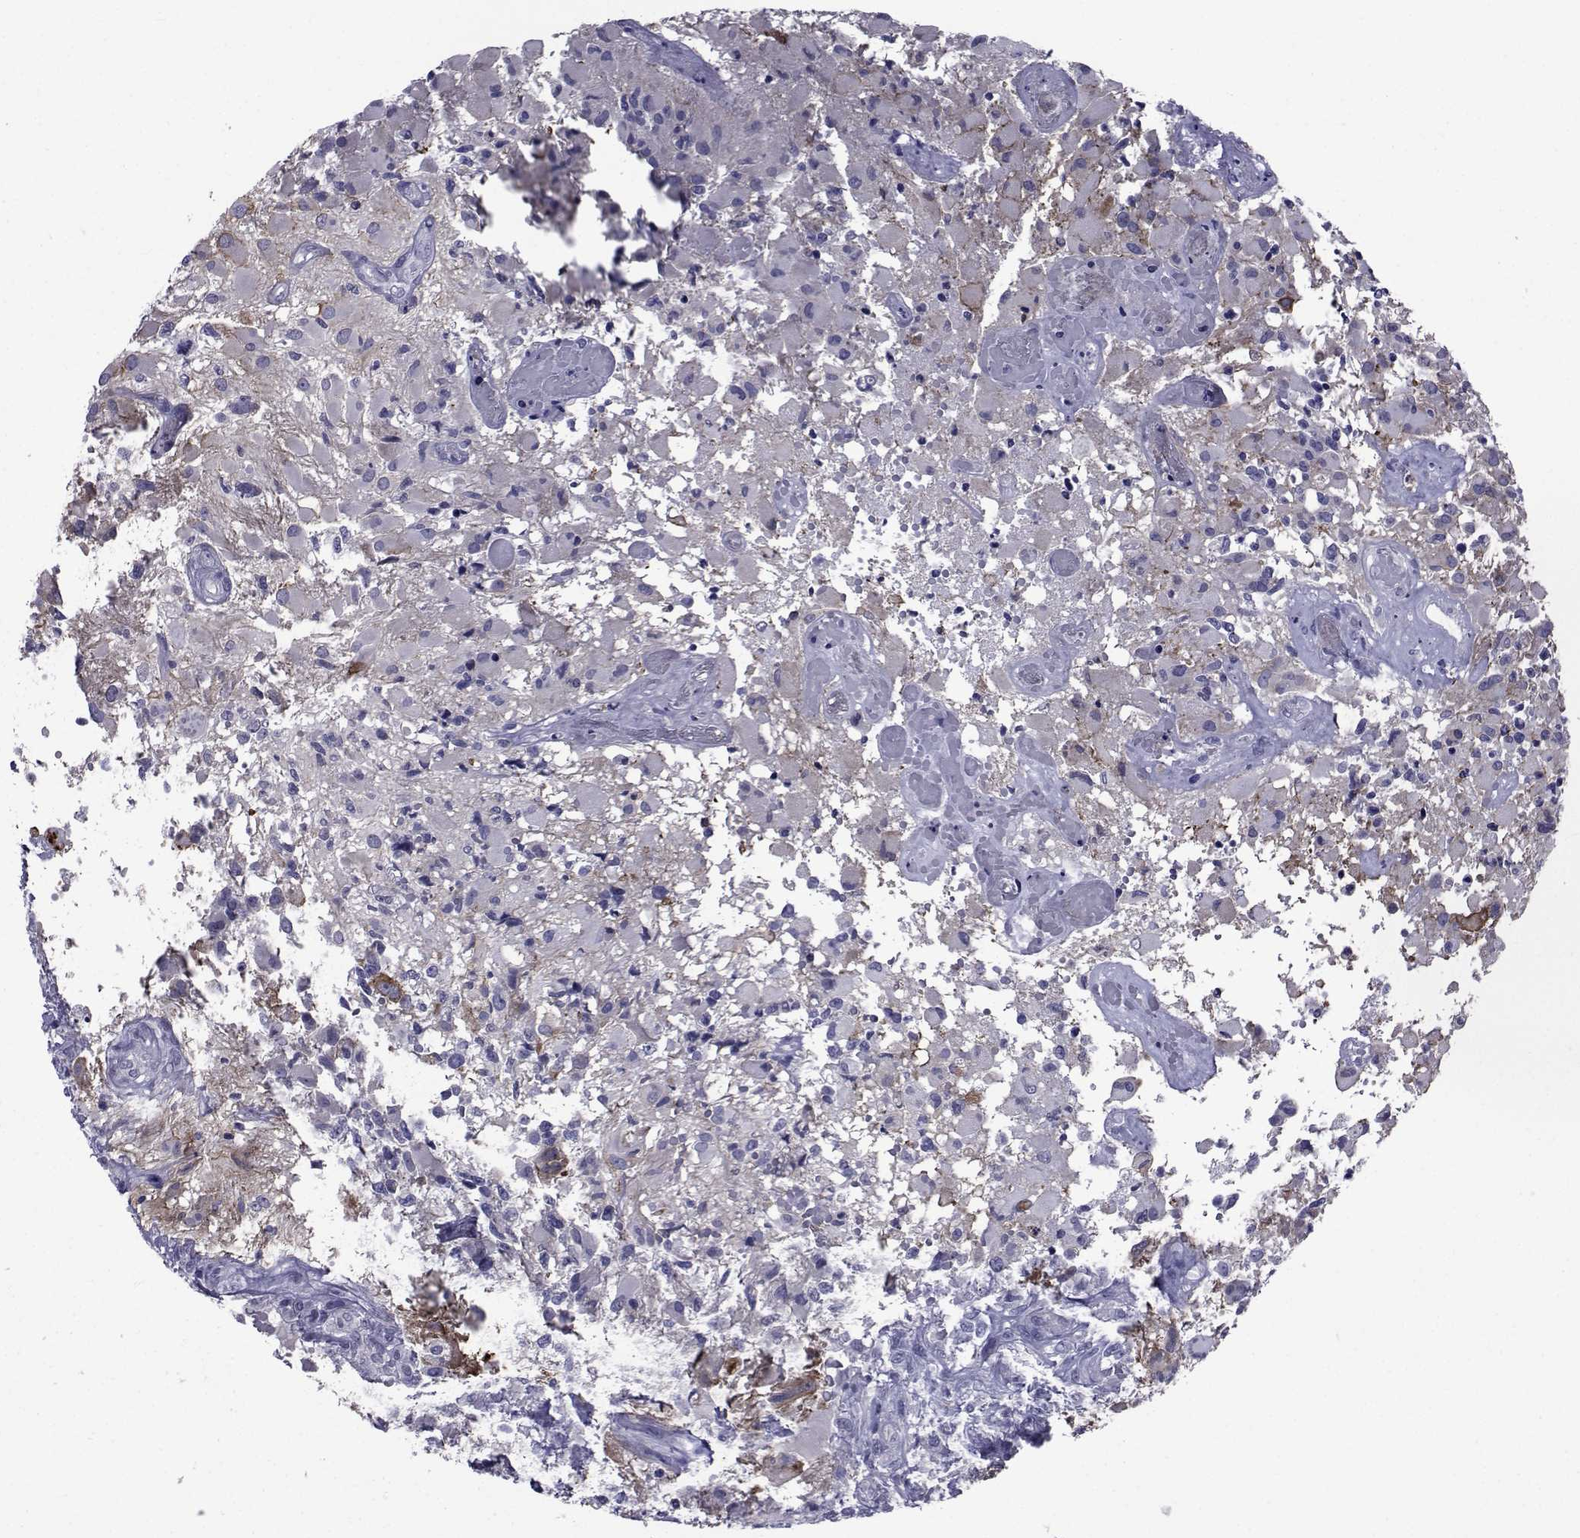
{"staining": {"intensity": "negative", "quantity": "none", "location": "none"}, "tissue": "glioma", "cell_type": "Tumor cells", "image_type": "cancer", "snomed": [{"axis": "morphology", "description": "Glioma, malignant, High grade"}, {"axis": "topography", "description": "Brain"}], "caption": "There is no significant expression in tumor cells of malignant glioma (high-grade). (Stains: DAB immunohistochemistry with hematoxylin counter stain, Microscopy: brightfield microscopy at high magnification).", "gene": "SEMA5B", "patient": {"sex": "female", "age": 63}}